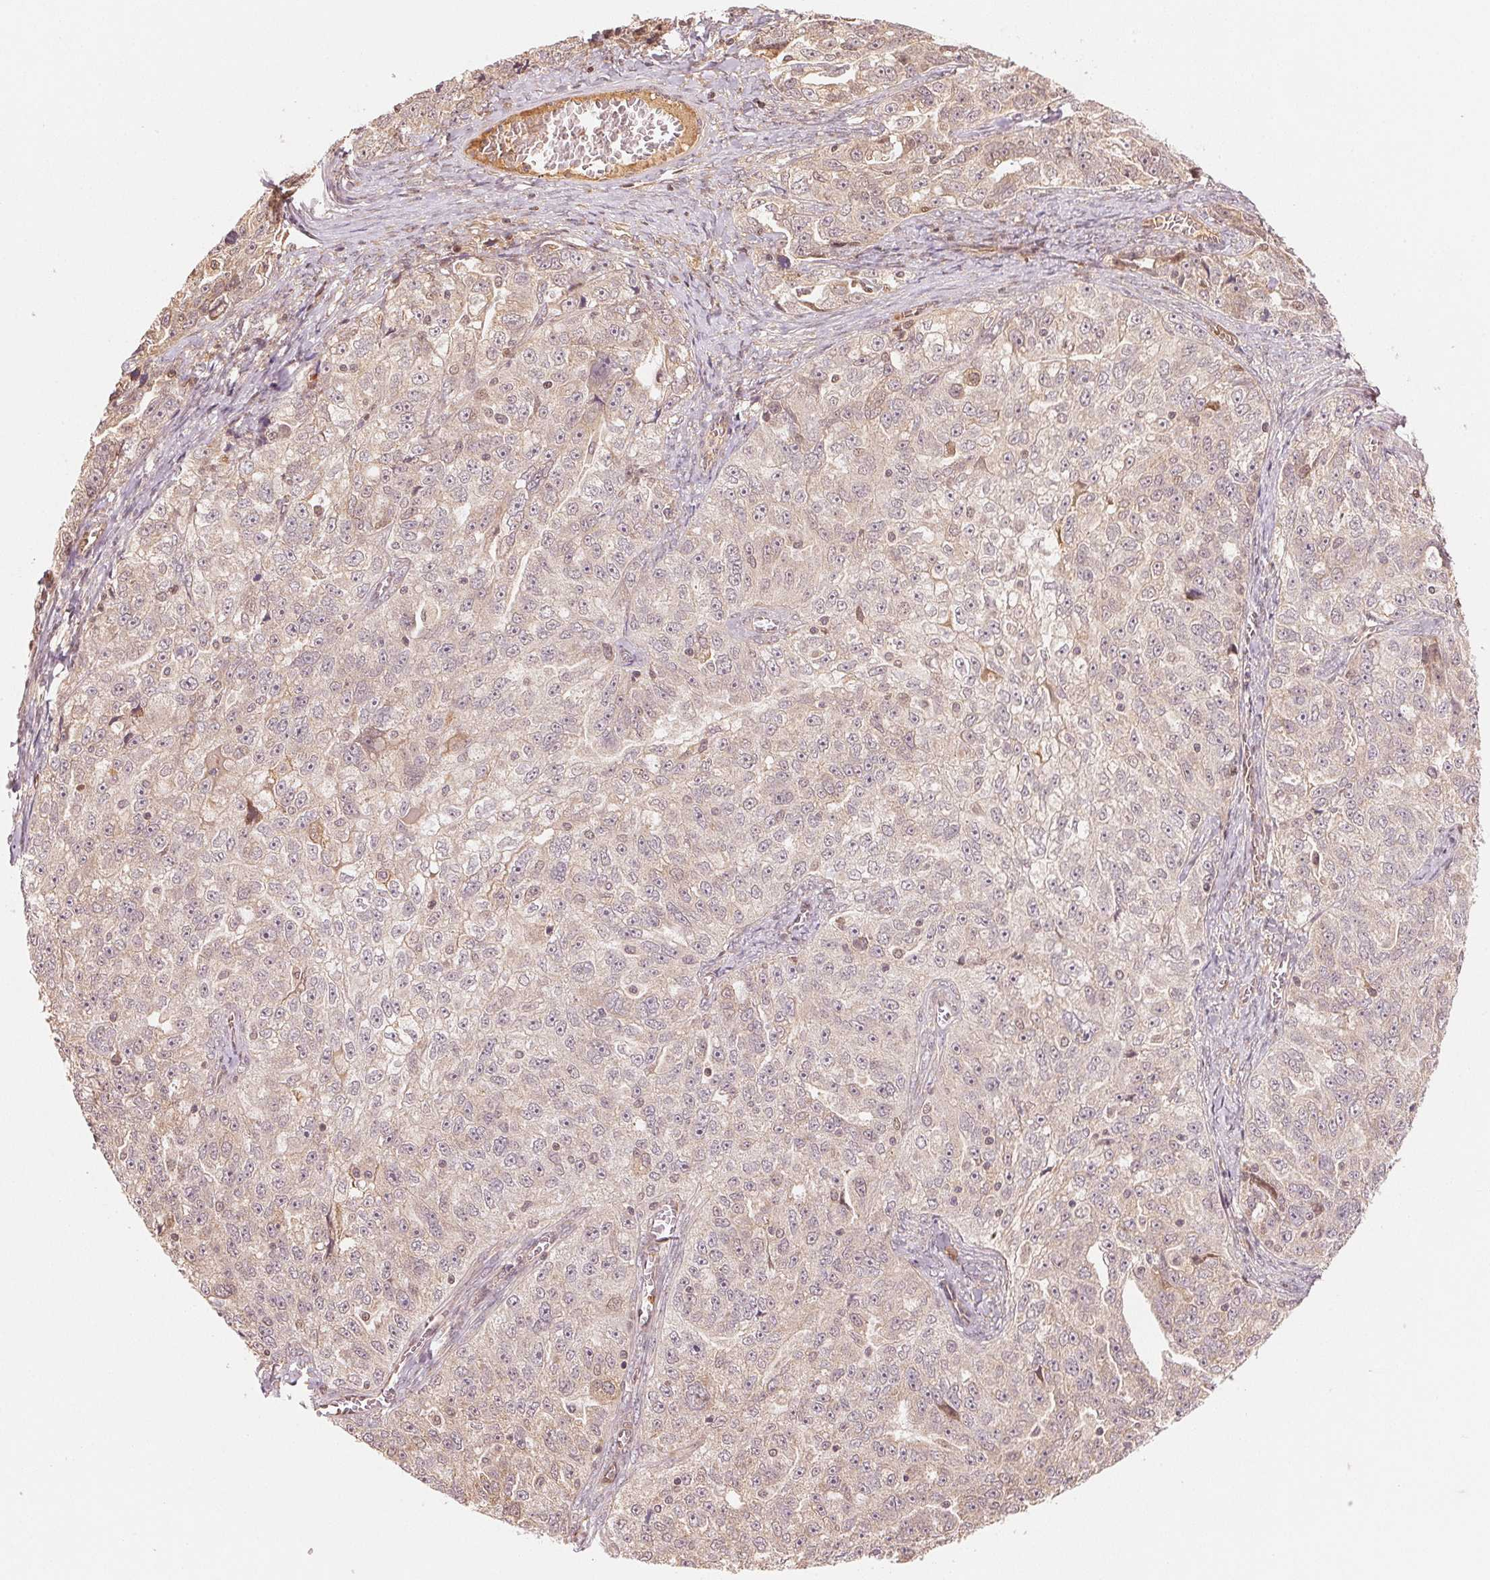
{"staining": {"intensity": "negative", "quantity": "none", "location": "none"}, "tissue": "ovarian cancer", "cell_type": "Tumor cells", "image_type": "cancer", "snomed": [{"axis": "morphology", "description": "Cystadenocarcinoma, serous, NOS"}, {"axis": "topography", "description": "Ovary"}], "caption": "Tumor cells show no significant protein positivity in ovarian cancer (serous cystadenocarcinoma).", "gene": "PRKN", "patient": {"sex": "female", "age": 51}}